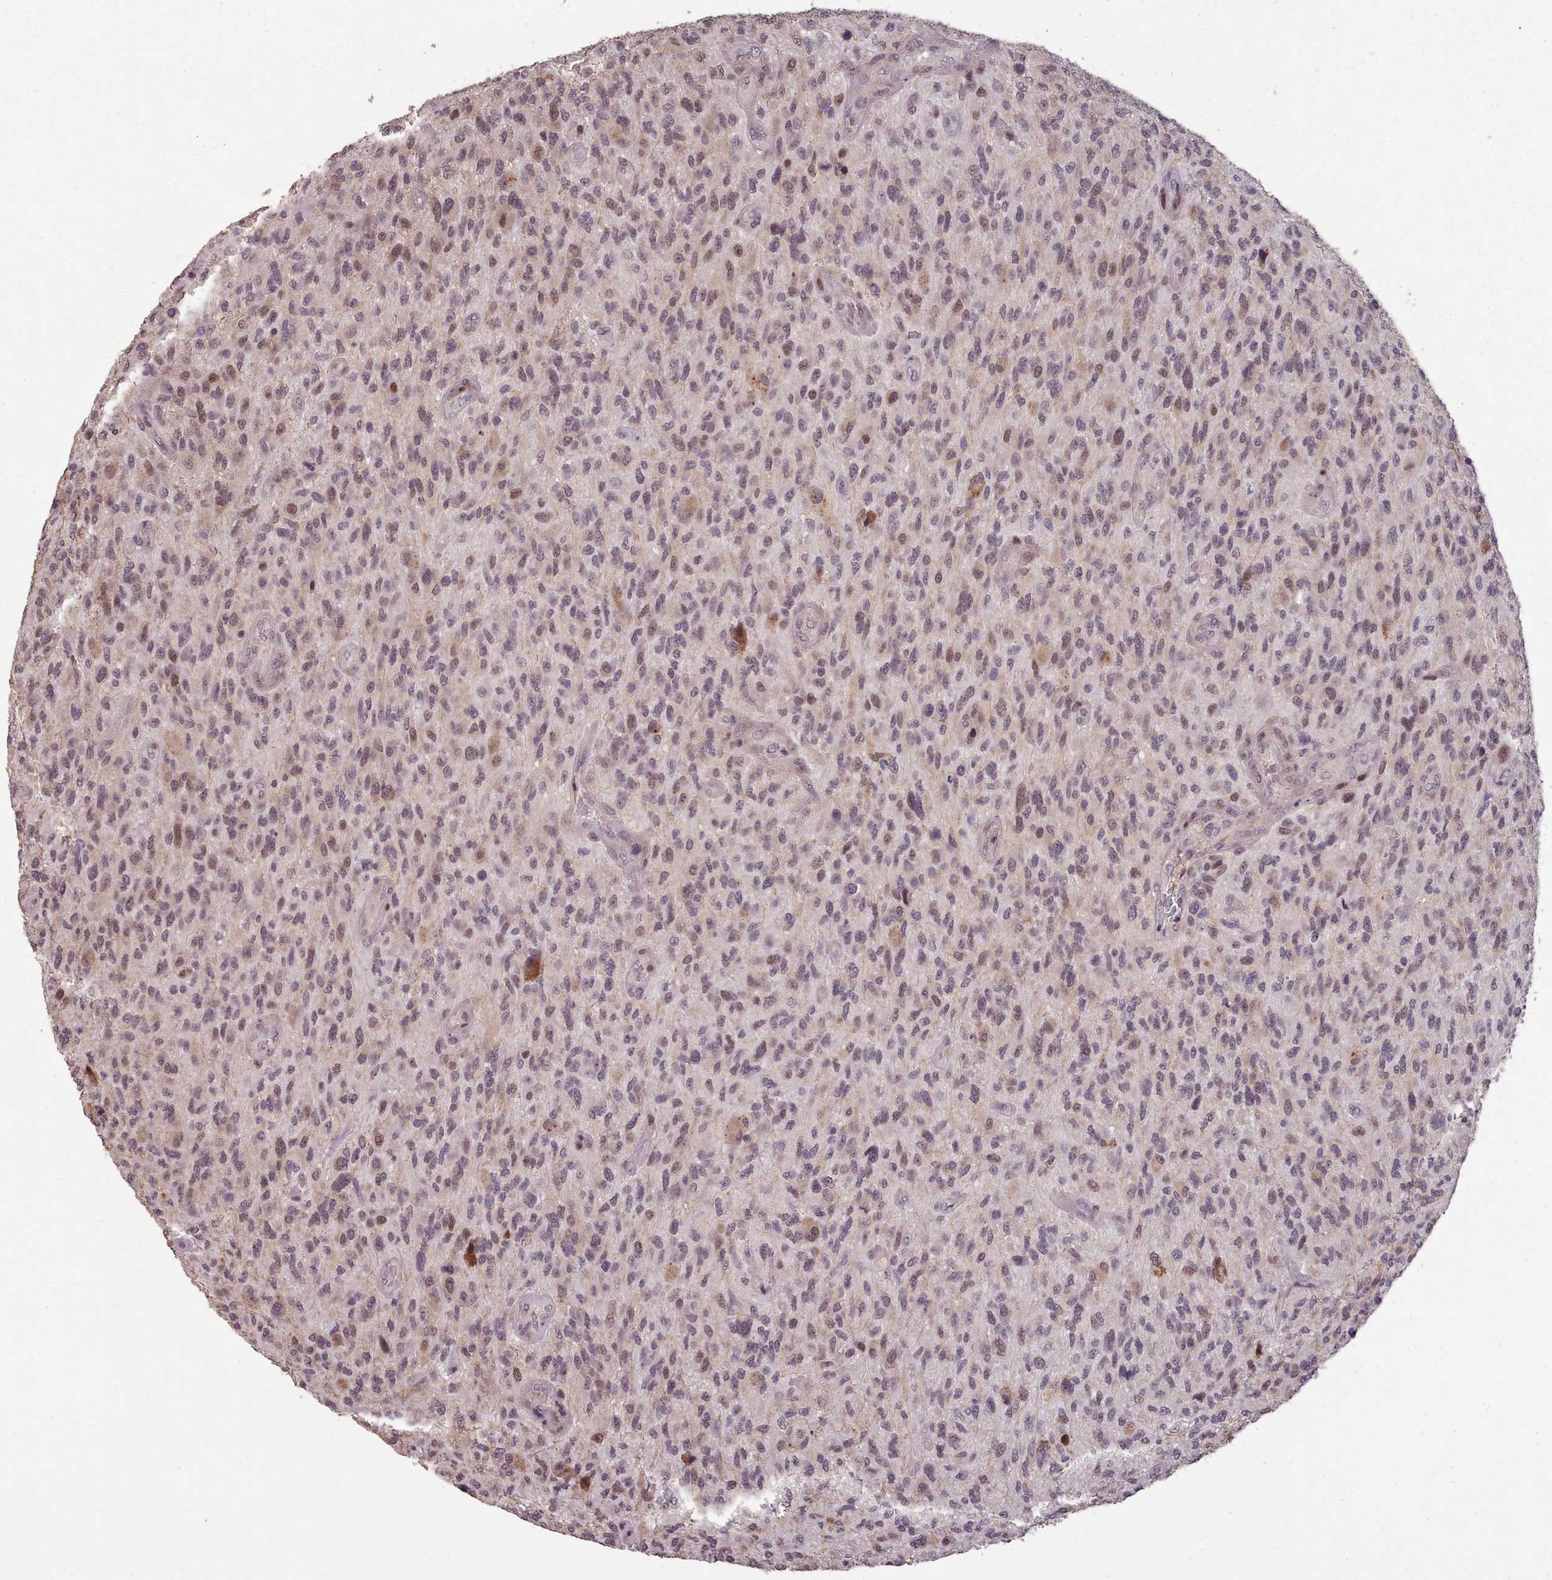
{"staining": {"intensity": "weak", "quantity": "25%-75%", "location": "nuclear"}, "tissue": "glioma", "cell_type": "Tumor cells", "image_type": "cancer", "snomed": [{"axis": "morphology", "description": "Glioma, malignant, High grade"}, {"axis": "topography", "description": "Brain"}], "caption": "Immunohistochemical staining of human glioma displays low levels of weak nuclear protein positivity in approximately 25%-75% of tumor cells.", "gene": "ENSA", "patient": {"sex": "male", "age": 47}}